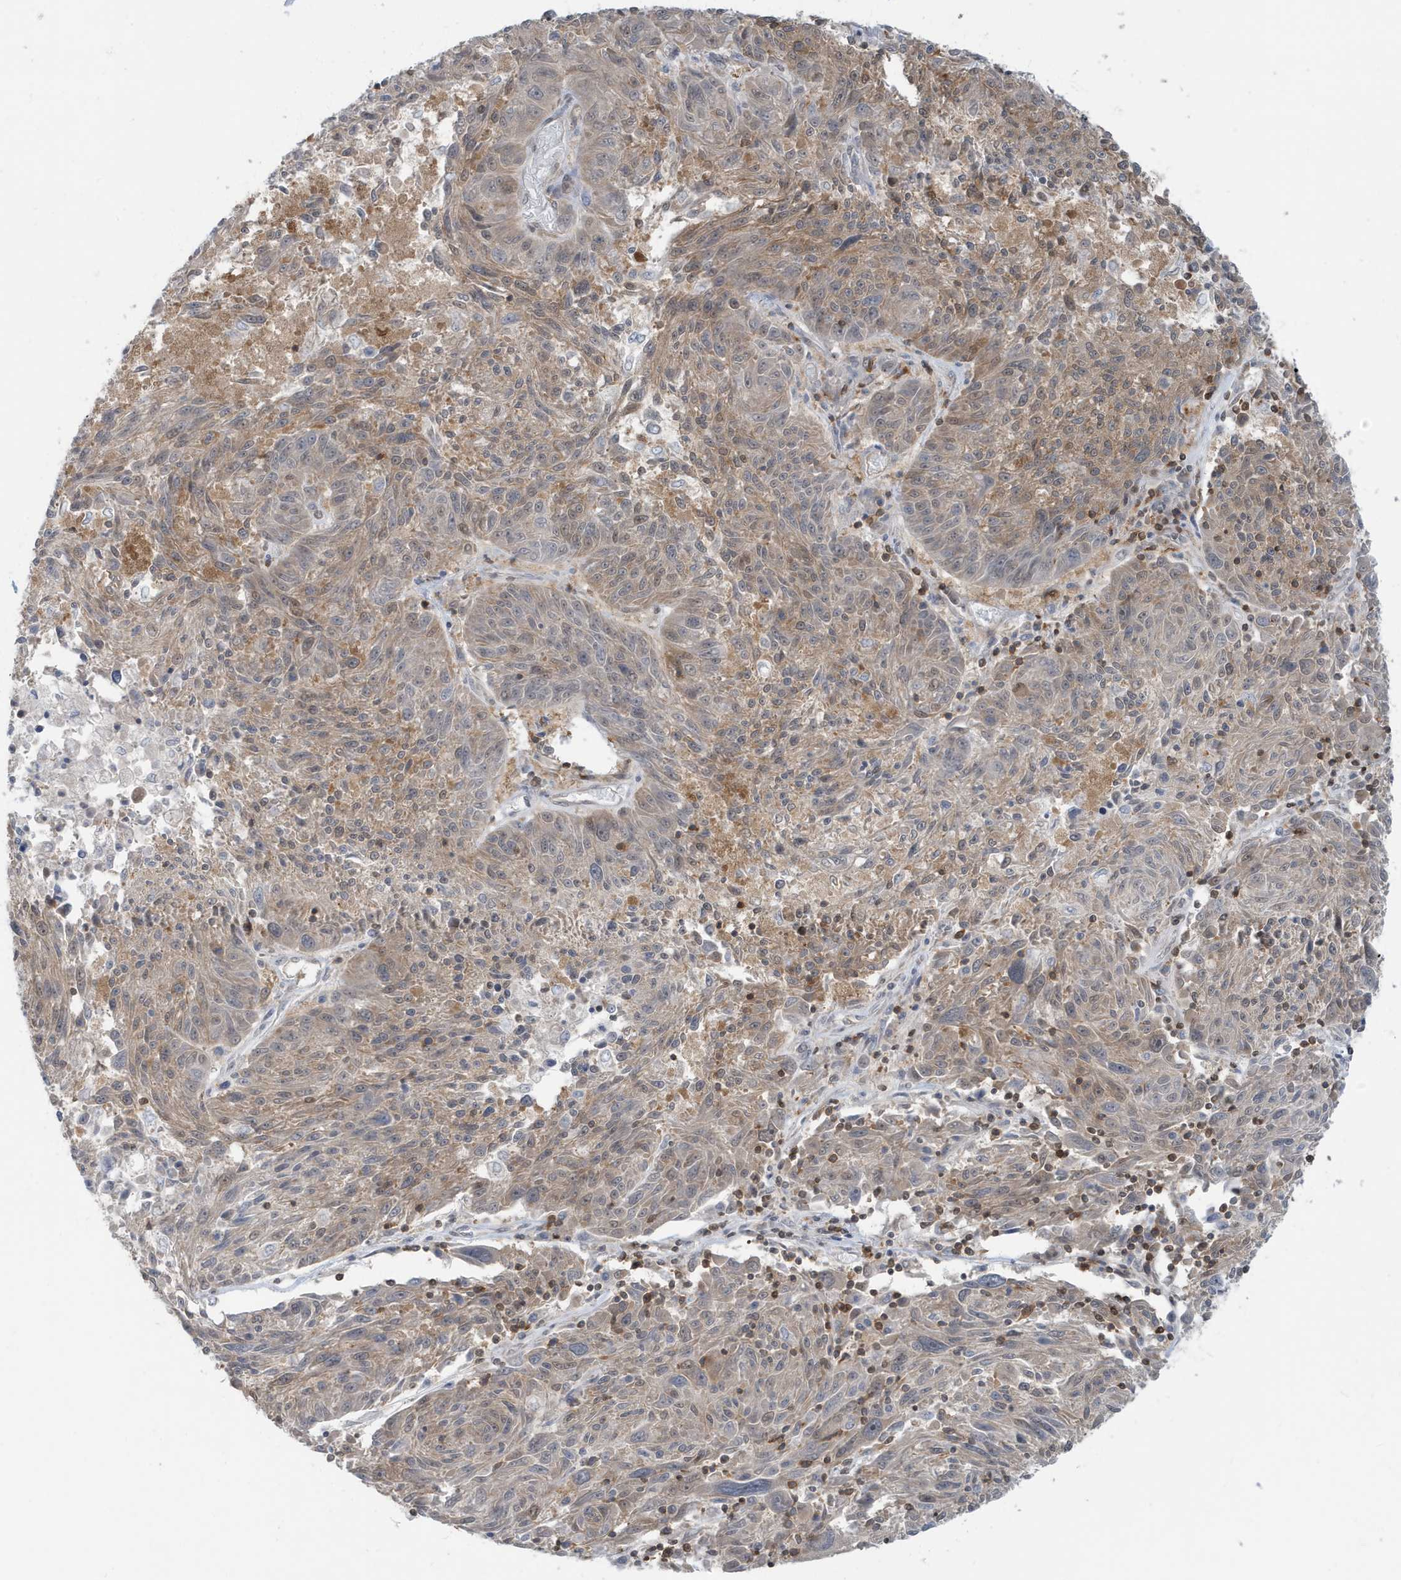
{"staining": {"intensity": "weak", "quantity": "<25%", "location": "cytoplasmic/membranous"}, "tissue": "melanoma", "cell_type": "Tumor cells", "image_type": "cancer", "snomed": [{"axis": "morphology", "description": "Malignant melanoma, NOS"}, {"axis": "topography", "description": "Skin"}], "caption": "Immunohistochemical staining of melanoma demonstrates no significant expression in tumor cells.", "gene": "OGA", "patient": {"sex": "male", "age": 53}}